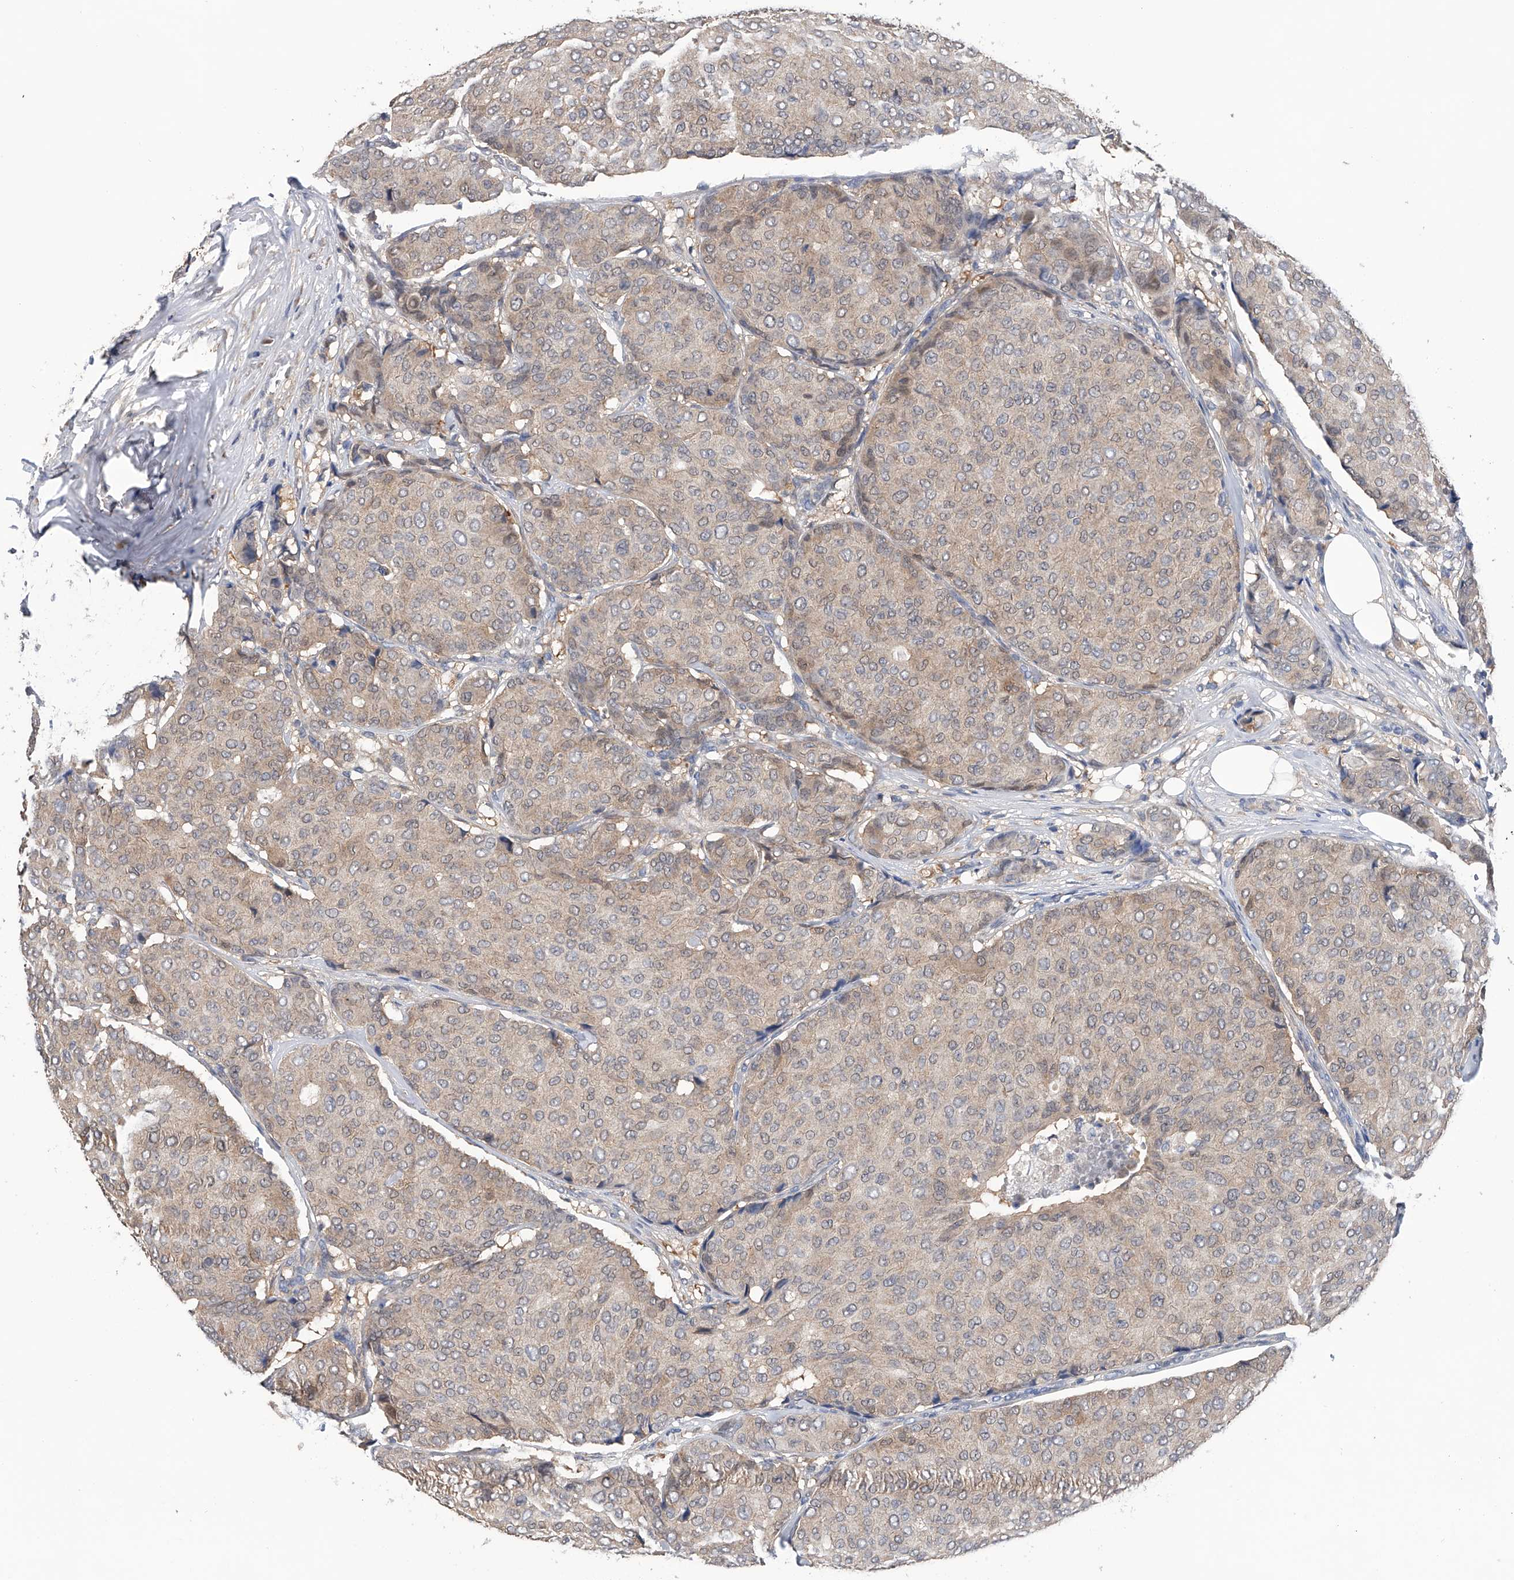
{"staining": {"intensity": "weak", "quantity": "<25%", "location": "cytoplasmic/membranous"}, "tissue": "breast cancer", "cell_type": "Tumor cells", "image_type": "cancer", "snomed": [{"axis": "morphology", "description": "Duct carcinoma"}, {"axis": "topography", "description": "Breast"}], "caption": "A high-resolution photomicrograph shows immunohistochemistry (IHC) staining of breast cancer (intraductal carcinoma), which displays no significant staining in tumor cells. (Brightfield microscopy of DAB (3,3'-diaminobenzidine) IHC at high magnification).", "gene": "PGM3", "patient": {"sex": "female", "age": 75}}